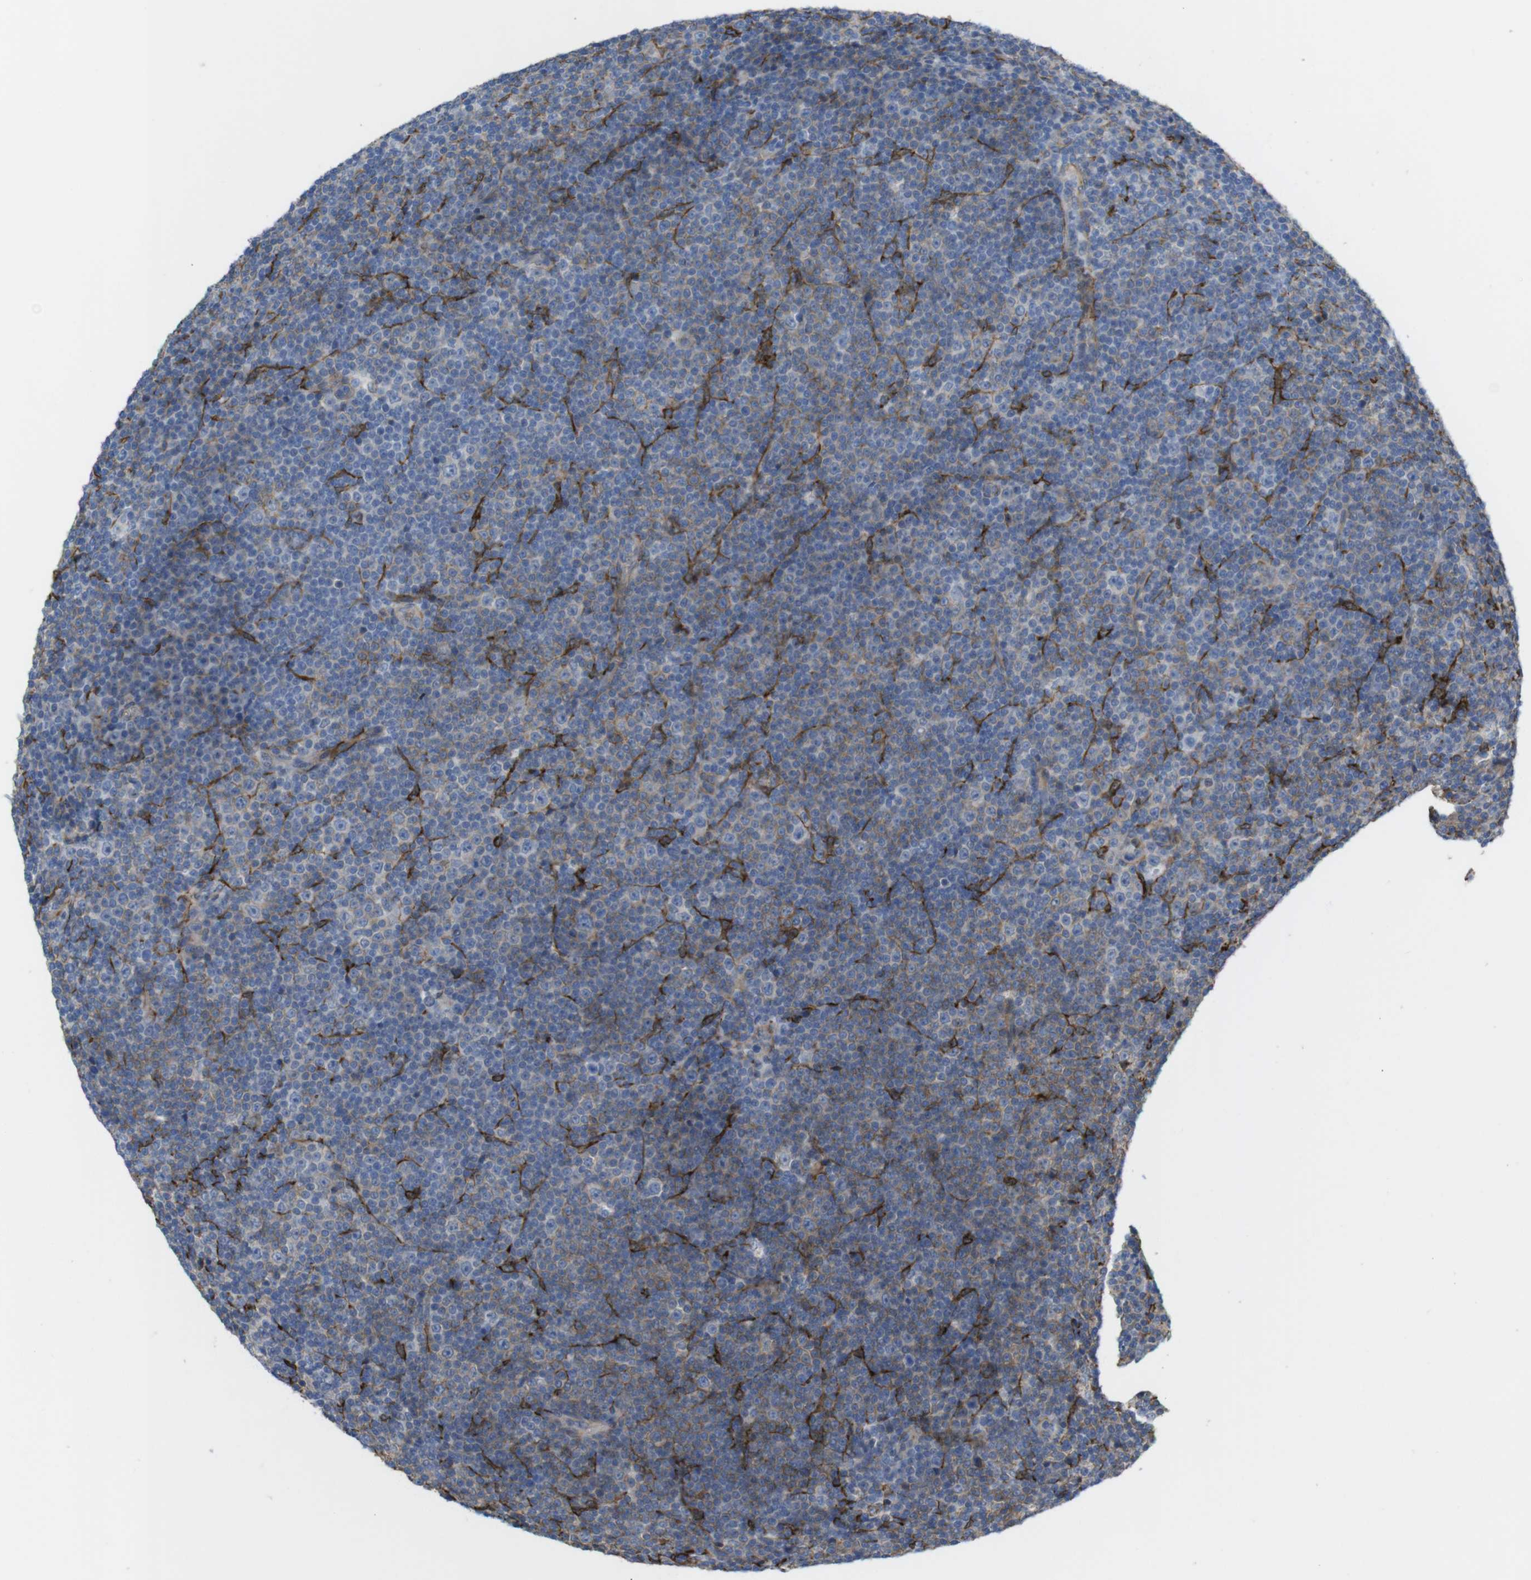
{"staining": {"intensity": "weak", "quantity": "<25%", "location": "cytoplasmic/membranous"}, "tissue": "lymphoma", "cell_type": "Tumor cells", "image_type": "cancer", "snomed": [{"axis": "morphology", "description": "Malignant lymphoma, non-Hodgkin's type, Low grade"}, {"axis": "topography", "description": "Lymph node"}], "caption": "Human lymphoma stained for a protein using immunohistochemistry demonstrates no expression in tumor cells.", "gene": "CYBRD1", "patient": {"sex": "female", "age": 67}}